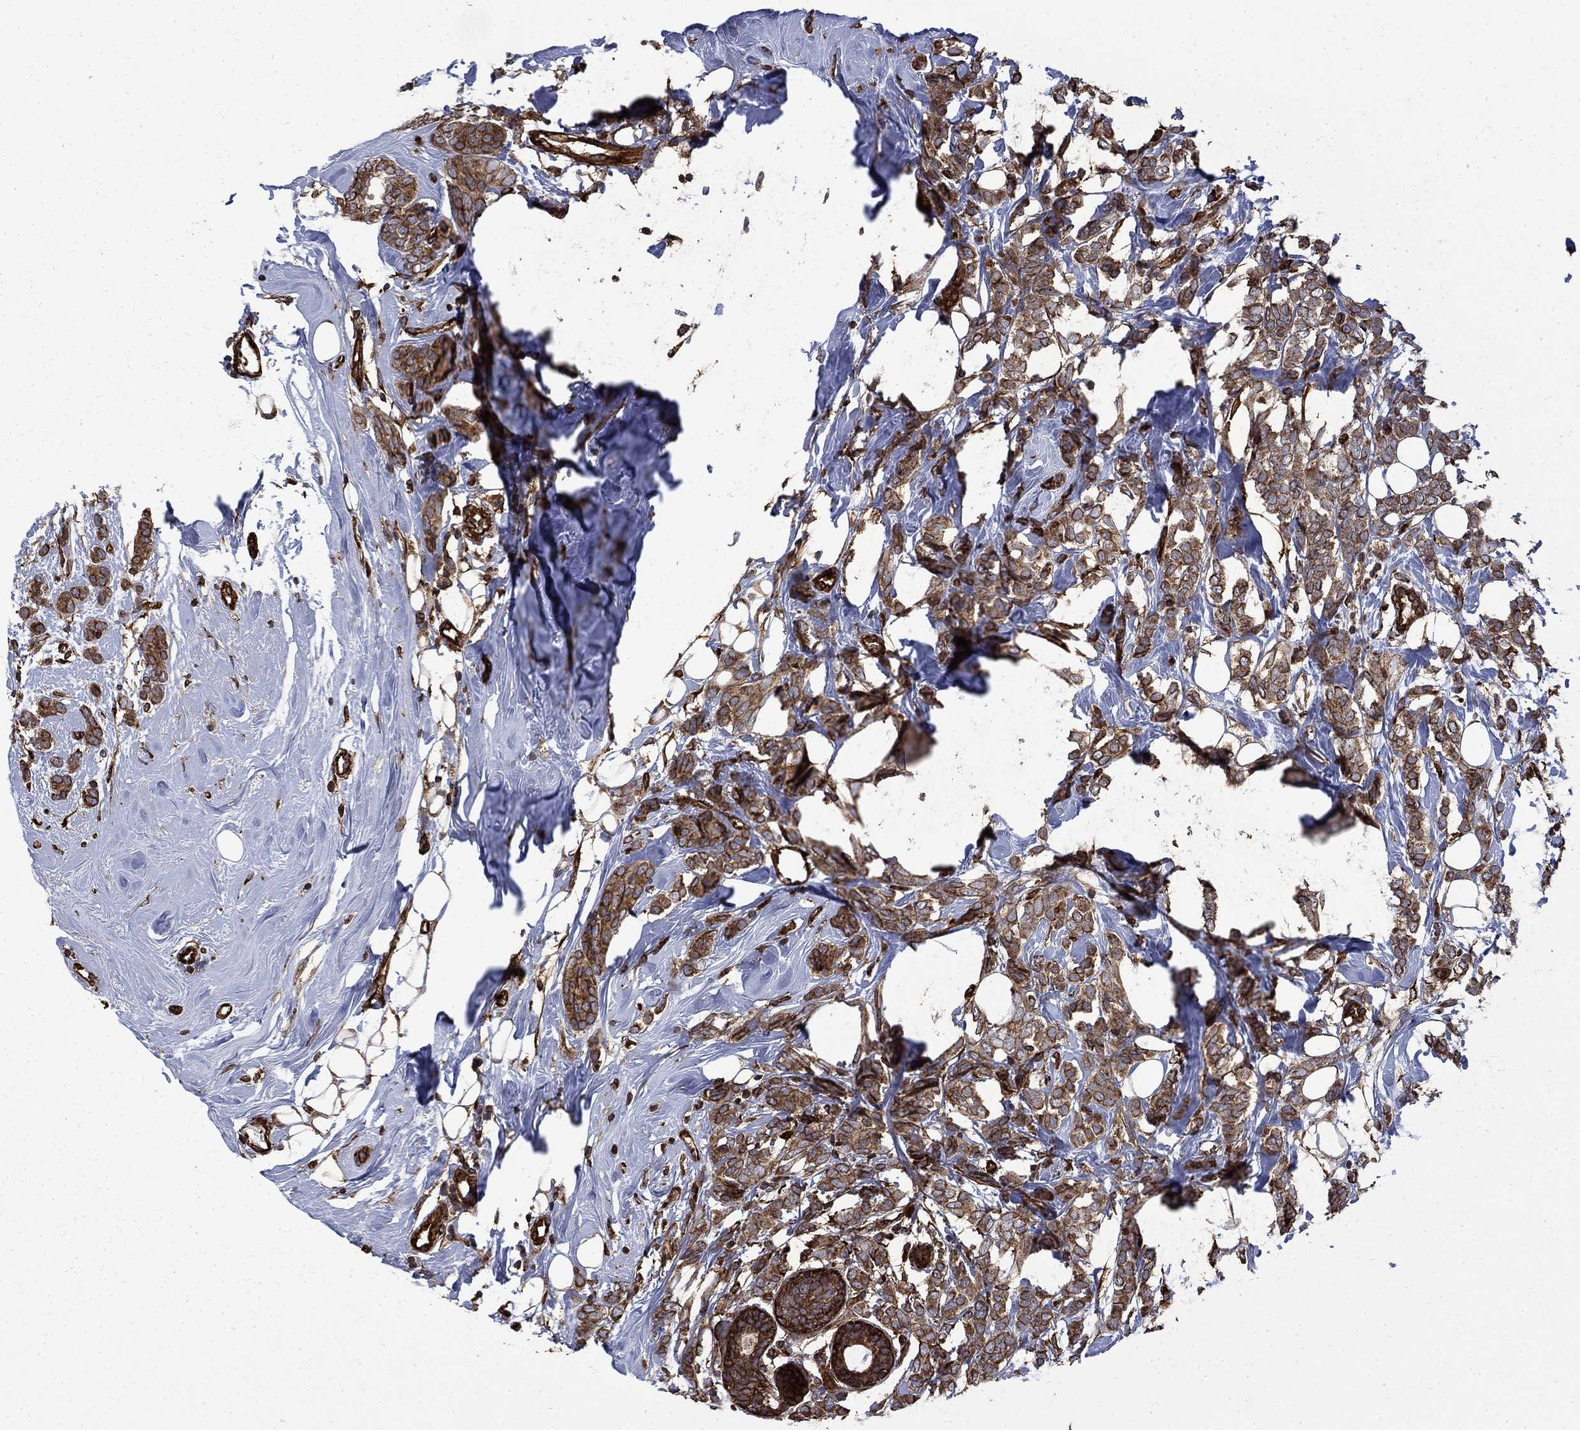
{"staining": {"intensity": "strong", "quantity": ">75%", "location": "cytoplasmic/membranous"}, "tissue": "breast cancer", "cell_type": "Tumor cells", "image_type": "cancer", "snomed": [{"axis": "morphology", "description": "Lobular carcinoma"}, {"axis": "topography", "description": "Breast"}], "caption": "DAB (3,3'-diaminobenzidine) immunohistochemical staining of human lobular carcinoma (breast) displays strong cytoplasmic/membranous protein positivity in about >75% of tumor cells.", "gene": "CUTC", "patient": {"sex": "female", "age": 49}}